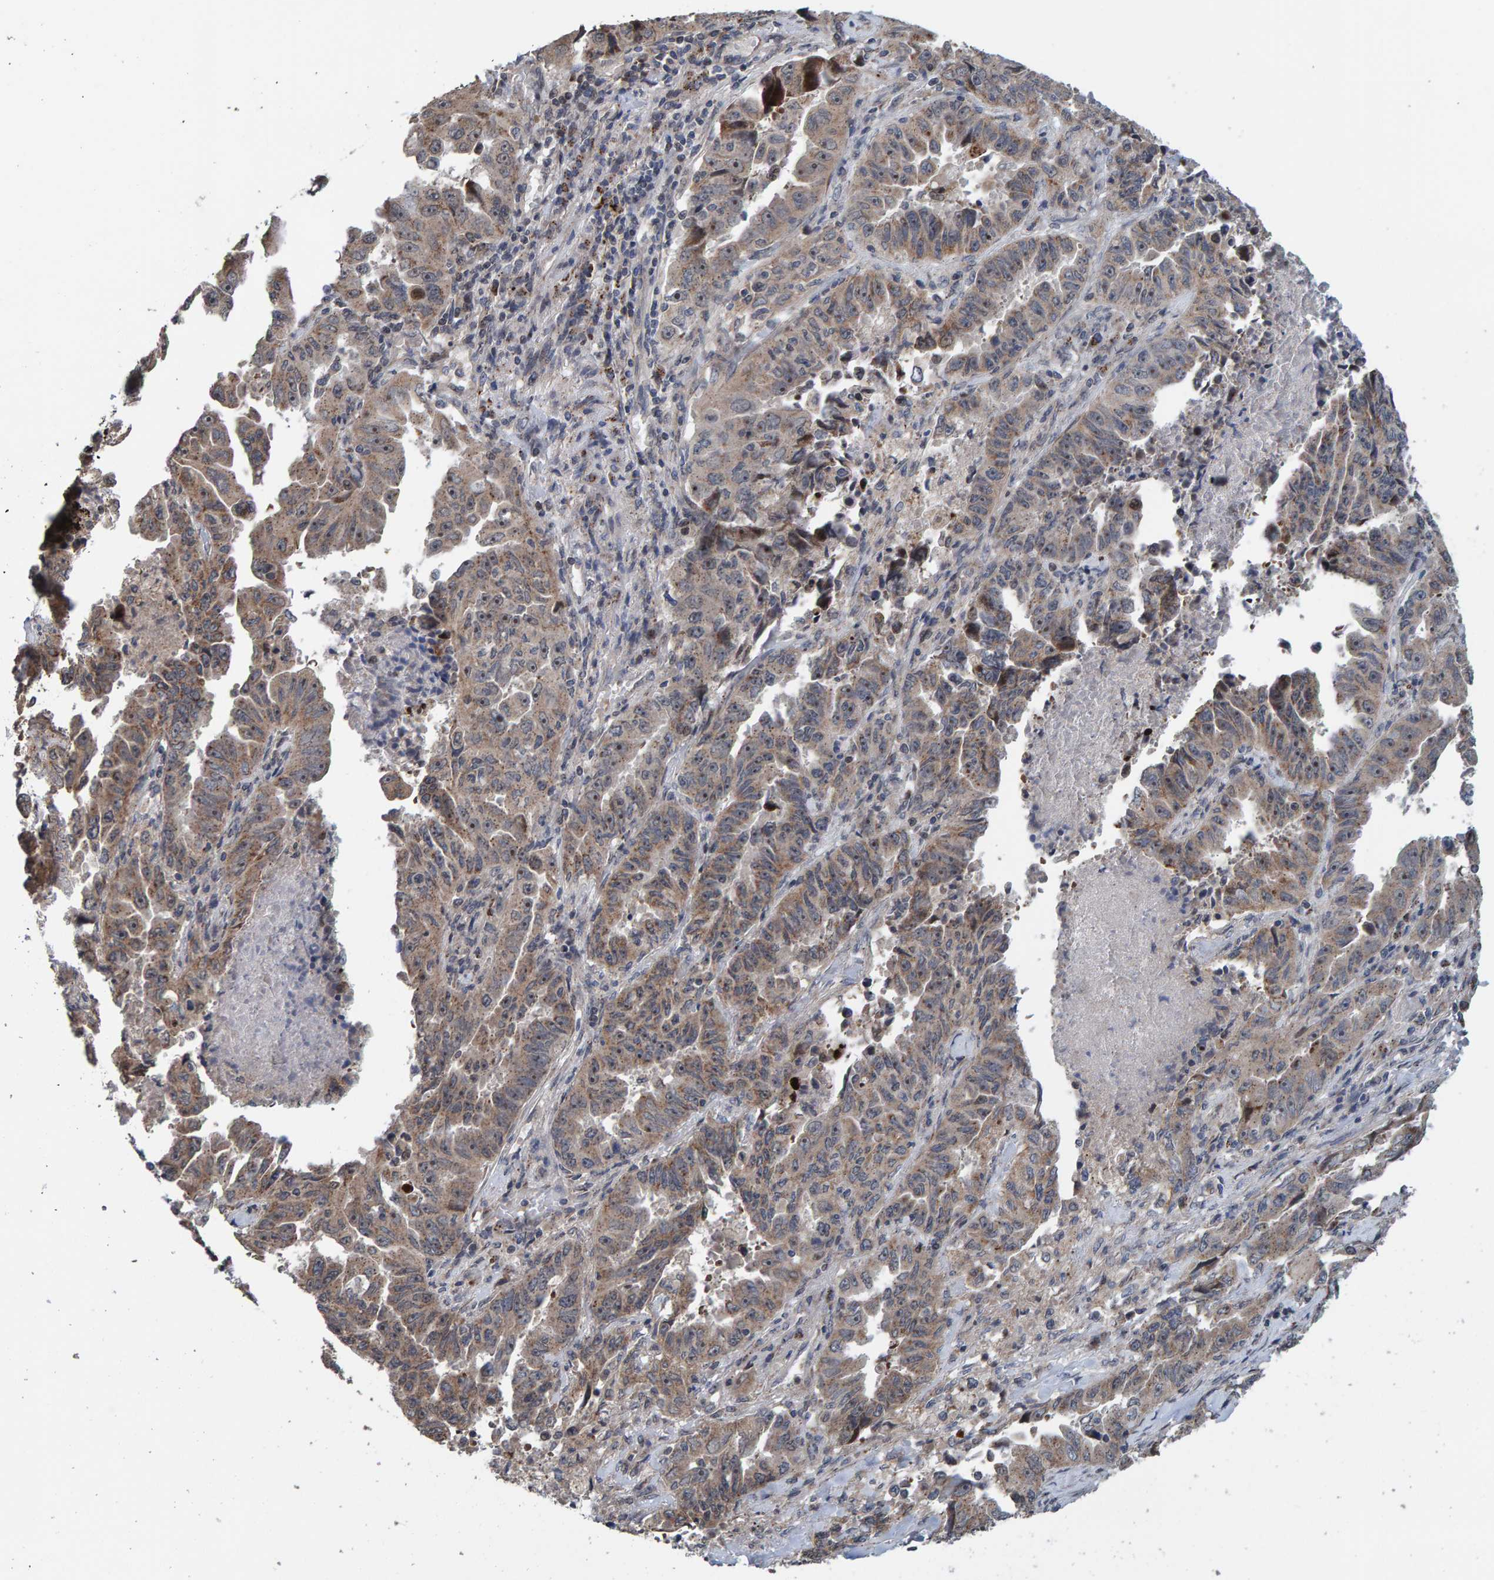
{"staining": {"intensity": "weak", "quantity": ">75%", "location": "cytoplasmic/membranous,nuclear"}, "tissue": "lung cancer", "cell_type": "Tumor cells", "image_type": "cancer", "snomed": [{"axis": "morphology", "description": "Adenocarcinoma, NOS"}, {"axis": "topography", "description": "Lung"}], "caption": "Tumor cells reveal low levels of weak cytoplasmic/membranous and nuclear positivity in about >75% of cells in lung cancer. The protein is shown in brown color, while the nuclei are stained blue.", "gene": "CCDC25", "patient": {"sex": "female", "age": 51}}